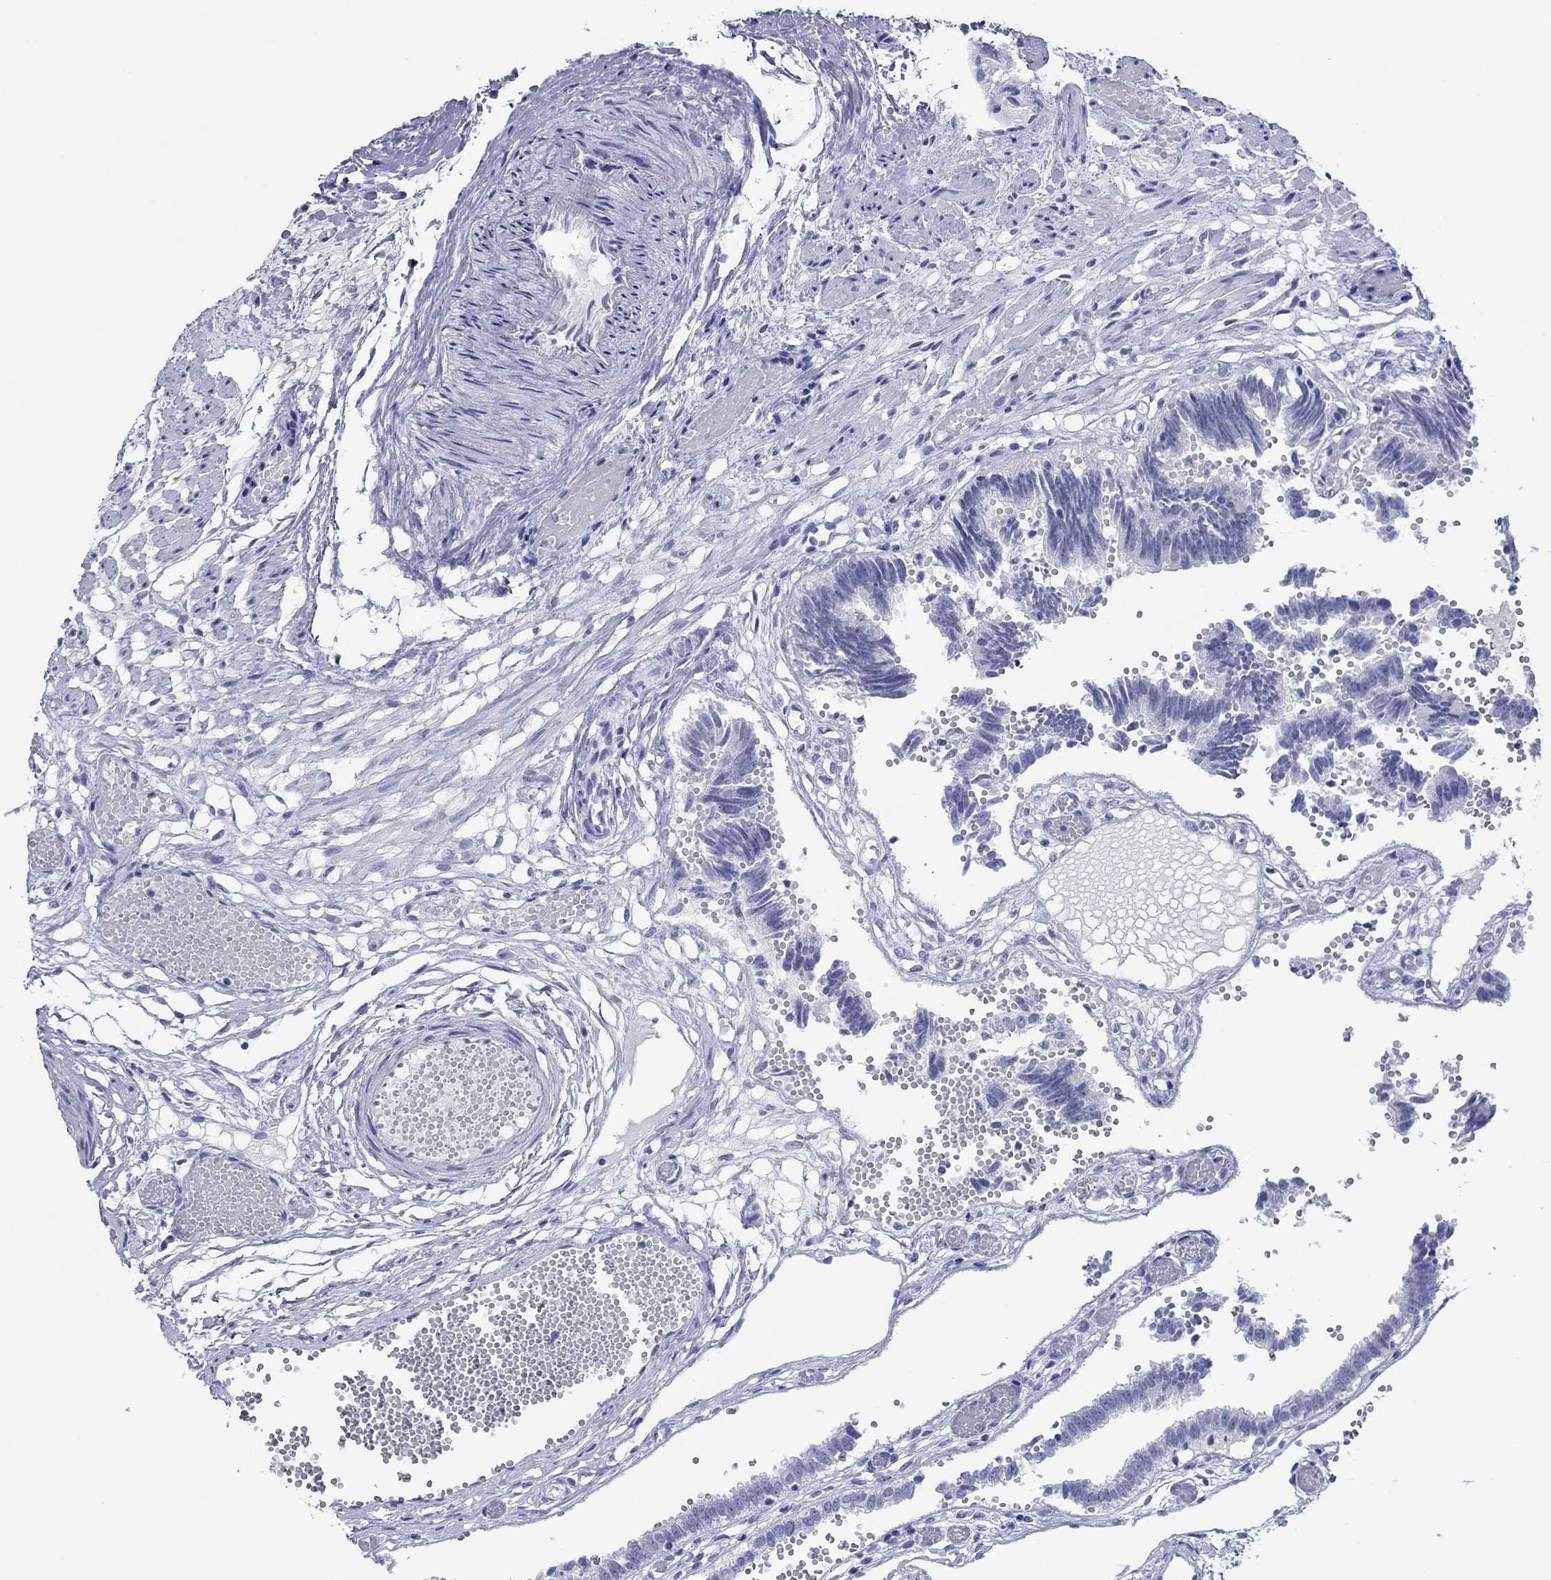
{"staining": {"intensity": "negative", "quantity": "none", "location": "none"}, "tissue": "fallopian tube", "cell_type": "Glandular cells", "image_type": "normal", "snomed": [{"axis": "morphology", "description": "Normal tissue, NOS"}, {"axis": "topography", "description": "Fallopian tube"}], "caption": "A high-resolution histopathology image shows immunohistochemistry (IHC) staining of unremarkable fallopian tube, which shows no significant expression in glandular cells.", "gene": "ATP4A", "patient": {"sex": "female", "age": 37}}